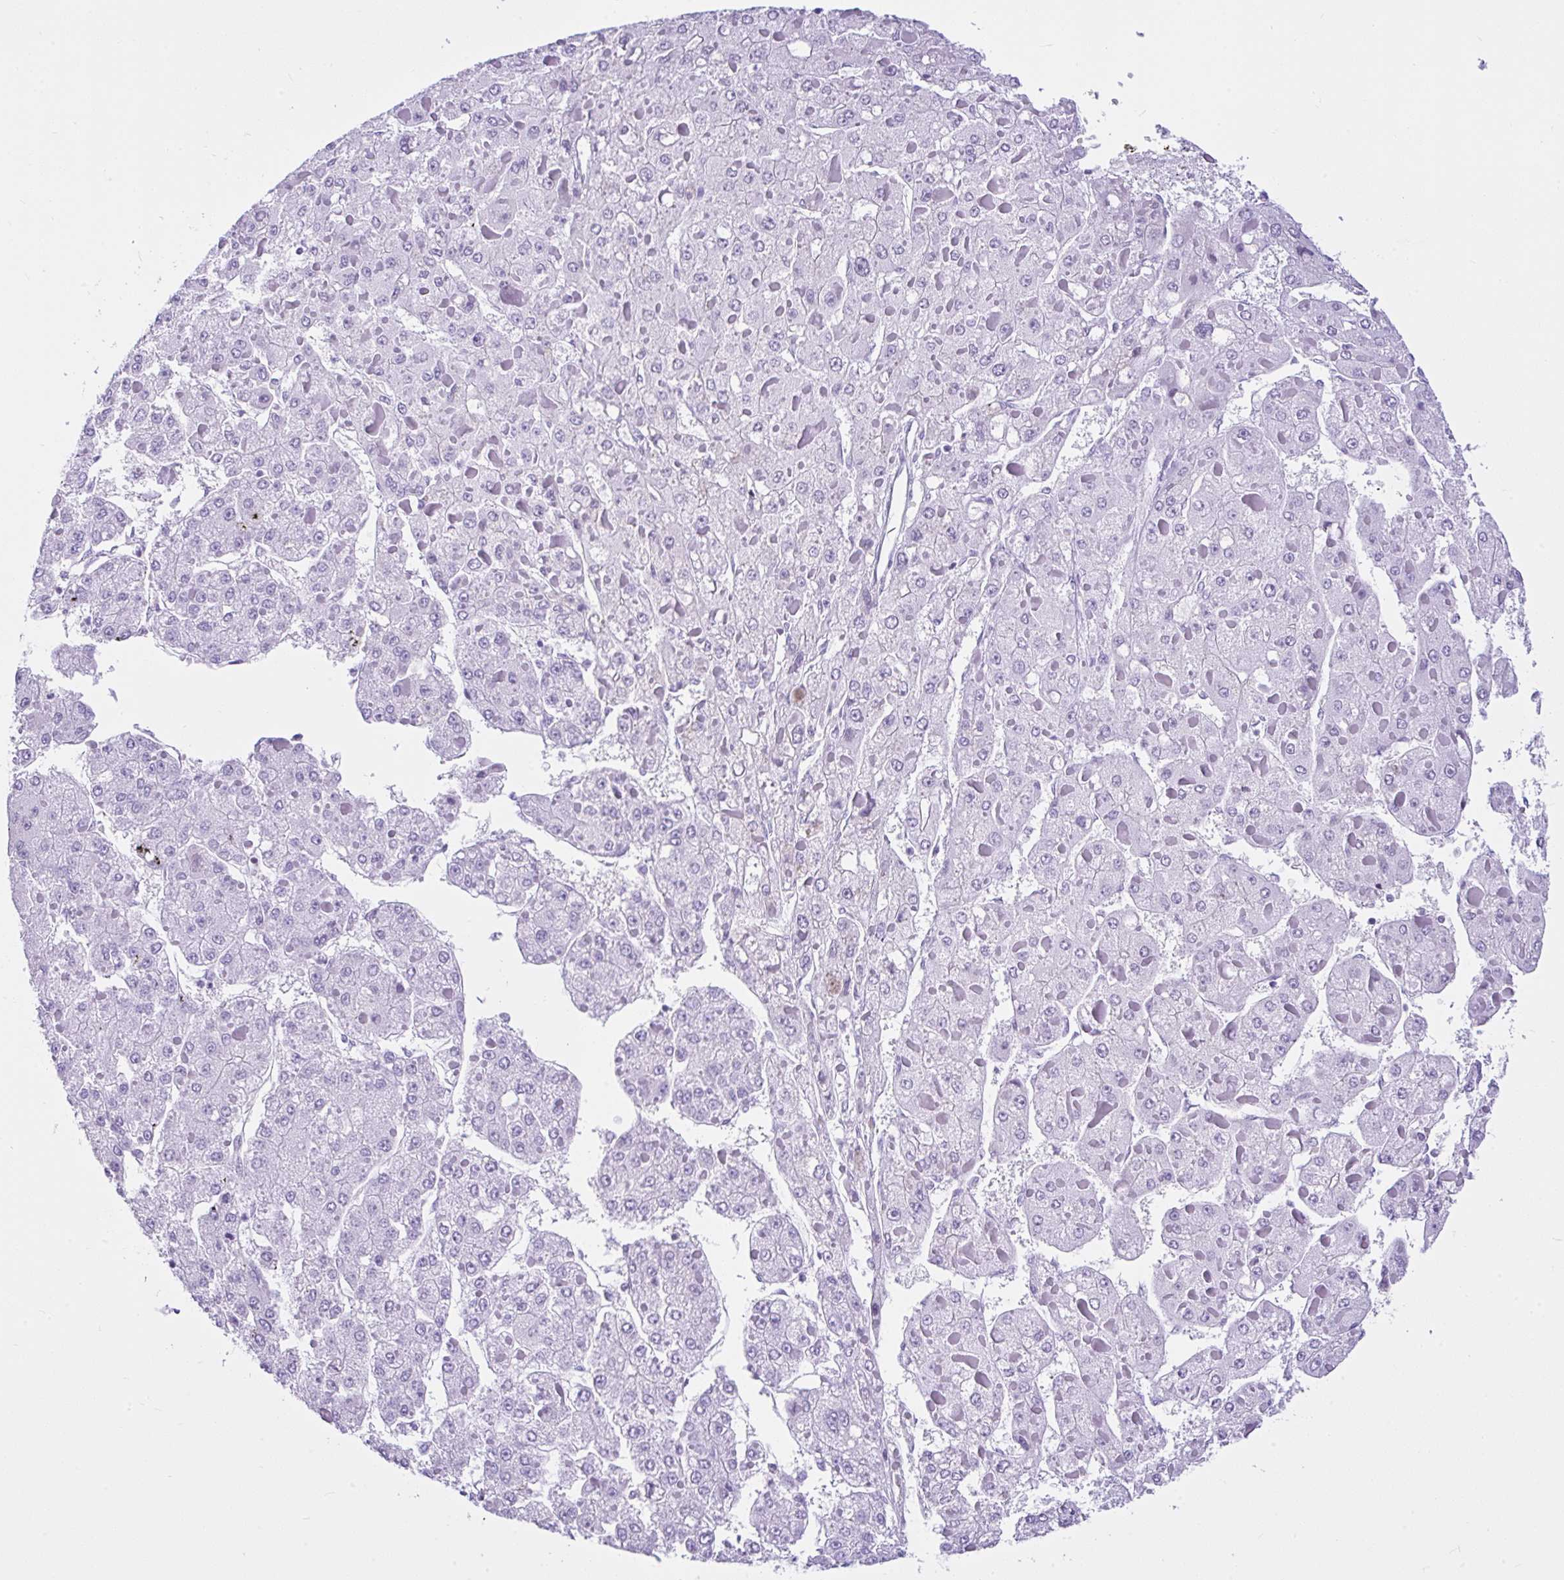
{"staining": {"intensity": "negative", "quantity": "none", "location": "none"}, "tissue": "liver cancer", "cell_type": "Tumor cells", "image_type": "cancer", "snomed": [{"axis": "morphology", "description": "Carcinoma, Hepatocellular, NOS"}, {"axis": "topography", "description": "Liver"}], "caption": "Tumor cells show no significant expression in hepatocellular carcinoma (liver).", "gene": "KRT27", "patient": {"sex": "female", "age": 73}}